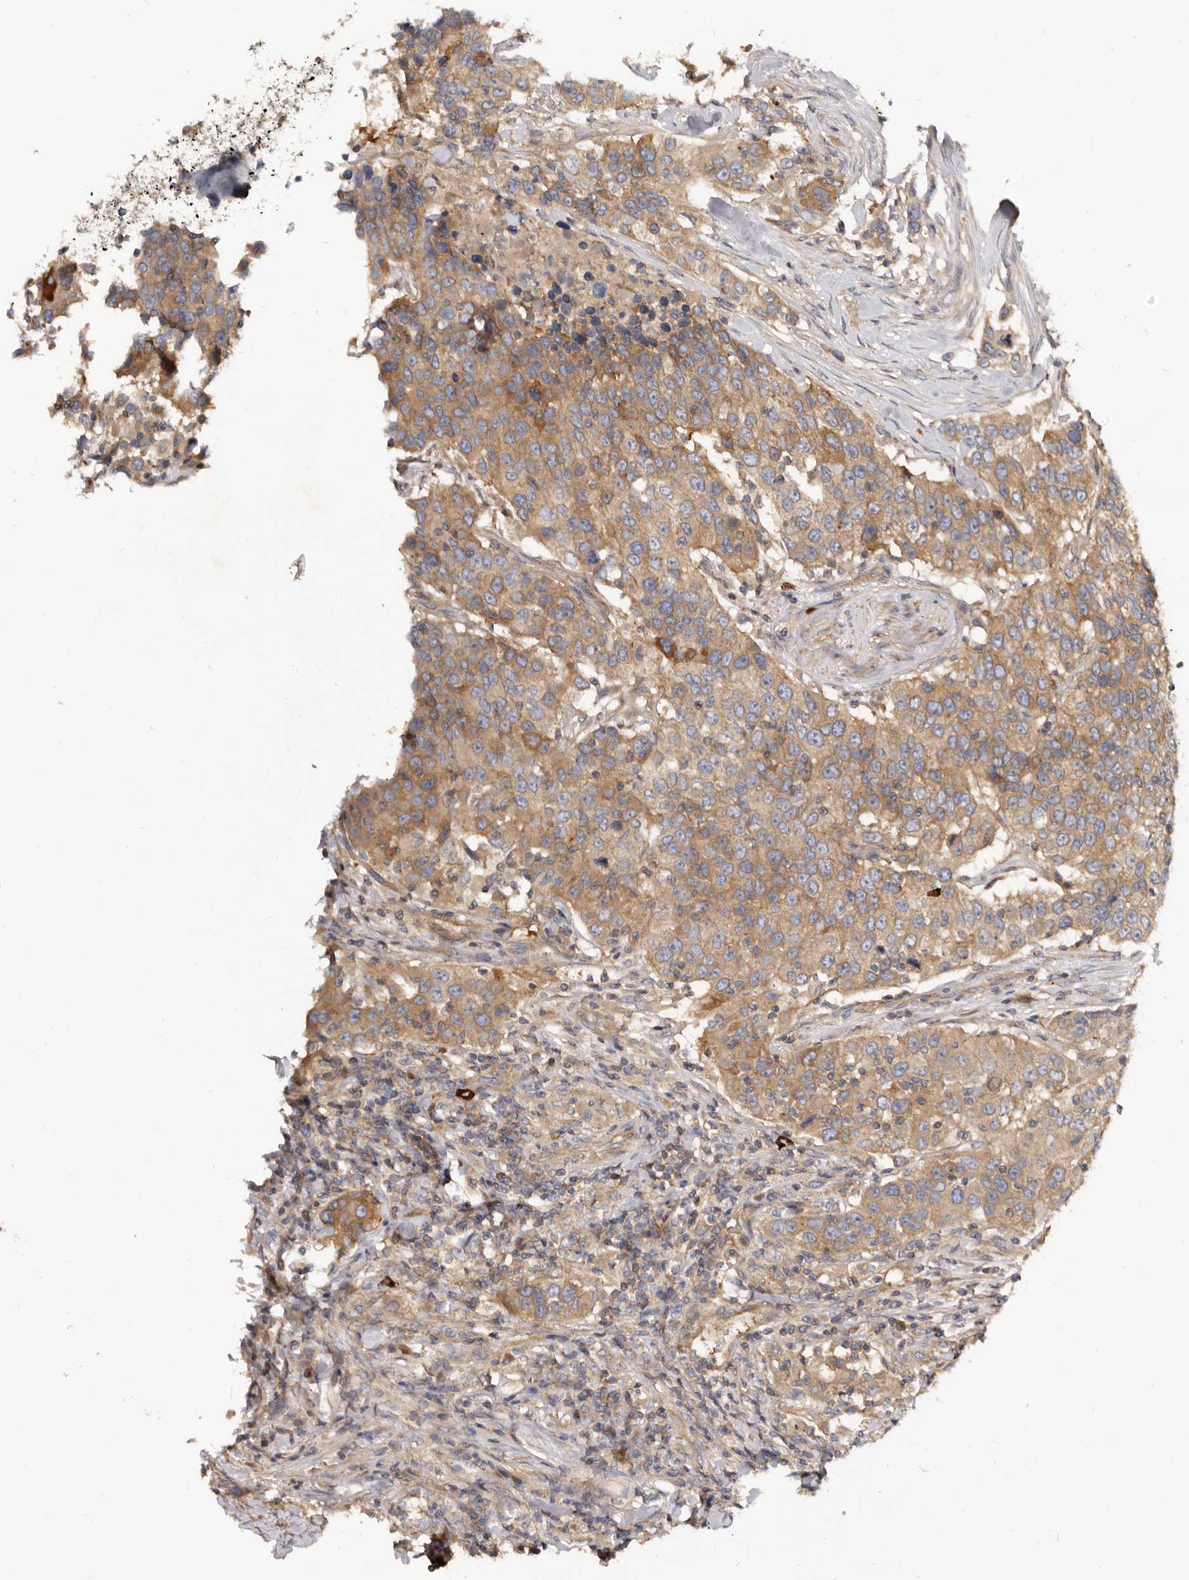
{"staining": {"intensity": "moderate", "quantity": ">75%", "location": "cytoplasmic/membranous"}, "tissue": "urothelial cancer", "cell_type": "Tumor cells", "image_type": "cancer", "snomed": [{"axis": "morphology", "description": "Urothelial carcinoma, High grade"}, {"axis": "topography", "description": "Urinary bladder"}], "caption": "Protein expression analysis of human high-grade urothelial carcinoma reveals moderate cytoplasmic/membranous staining in about >75% of tumor cells.", "gene": "ADAMTS20", "patient": {"sex": "female", "age": 80}}